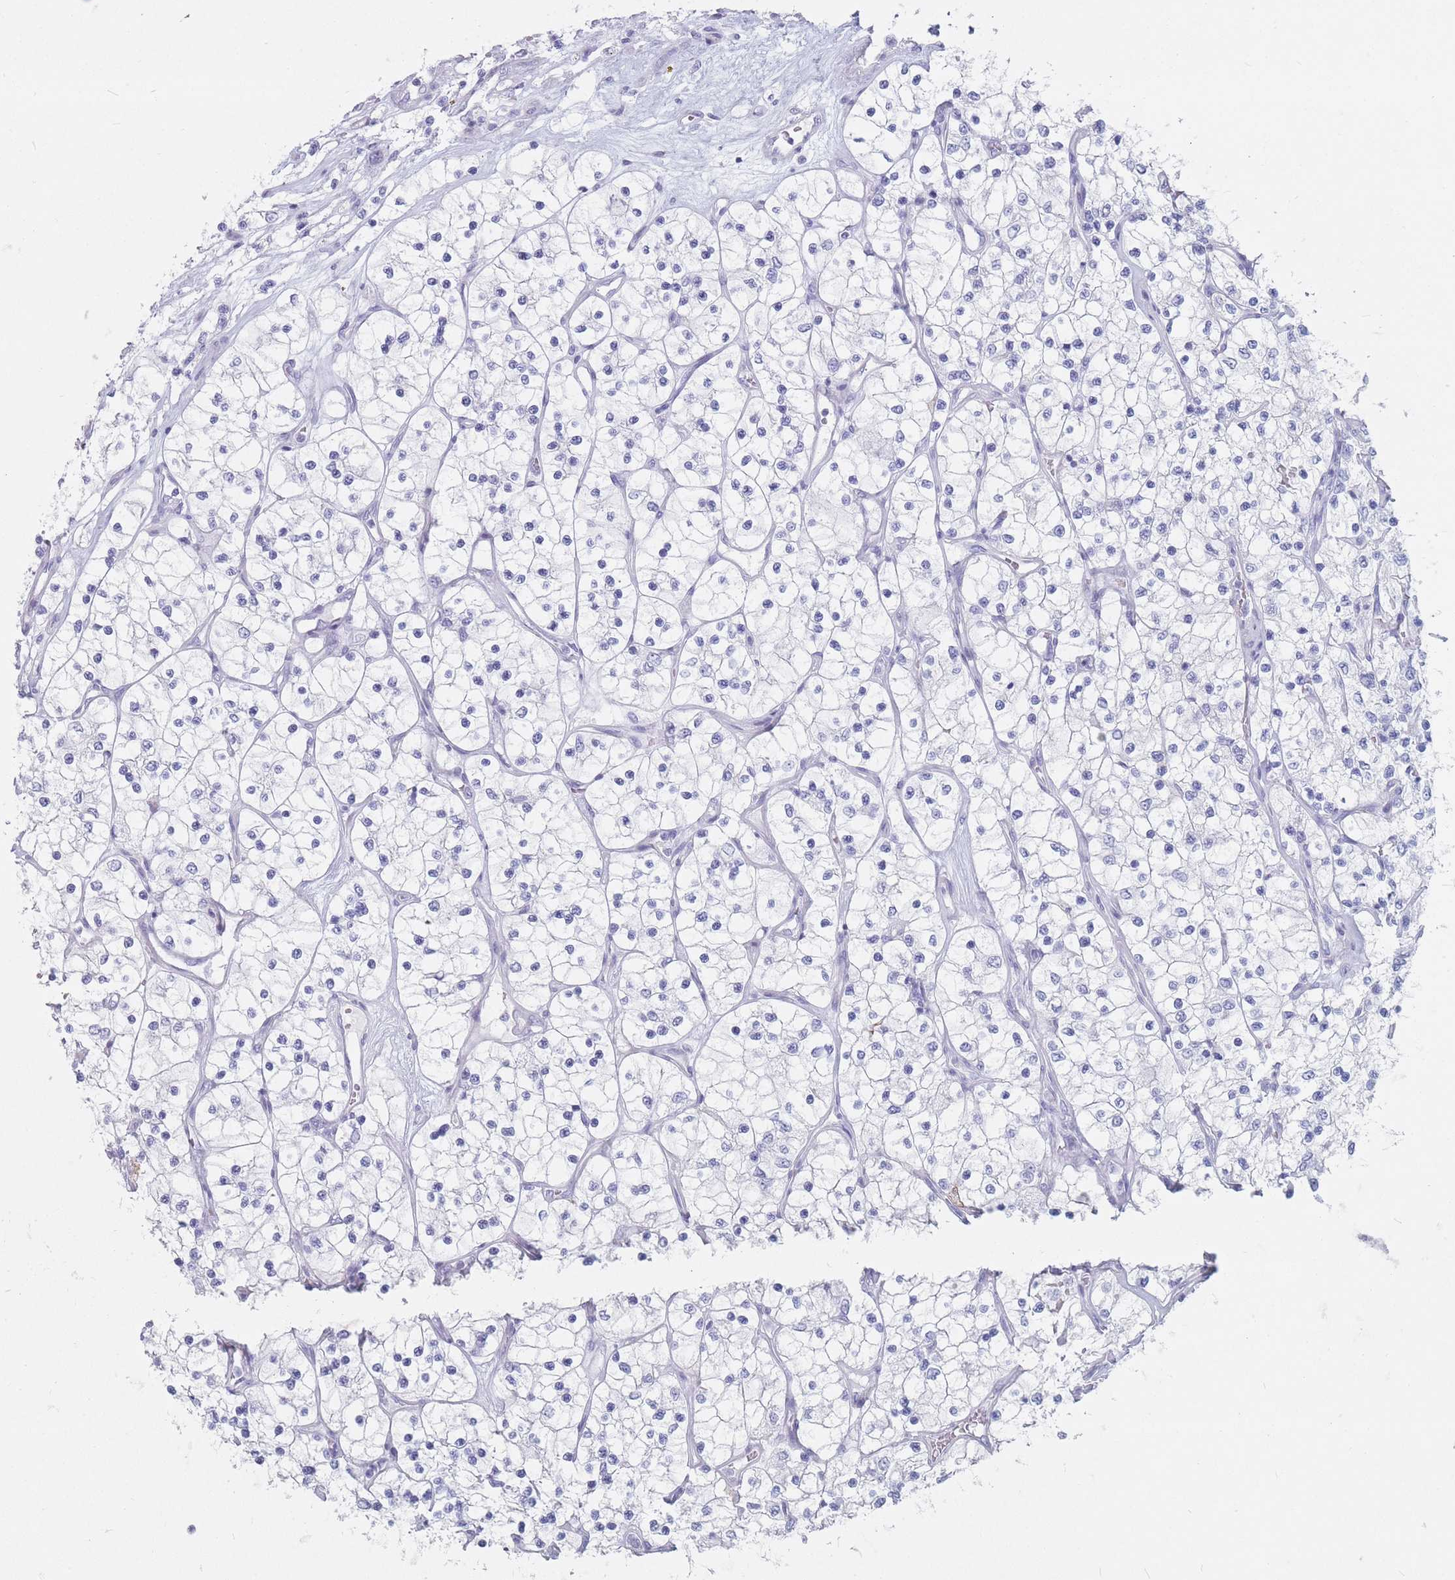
{"staining": {"intensity": "negative", "quantity": "none", "location": "none"}, "tissue": "renal cancer", "cell_type": "Tumor cells", "image_type": "cancer", "snomed": [{"axis": "morphology", "description": "Adenocarcinoma, NOS"}, {"axis": "topography", "description": "Kidney"}], "caption": "There is no significant positivity in tumor cells of renal cancer.", "gene": "ST3GAL5", "patient": {"sex": "female", "age": 69}}